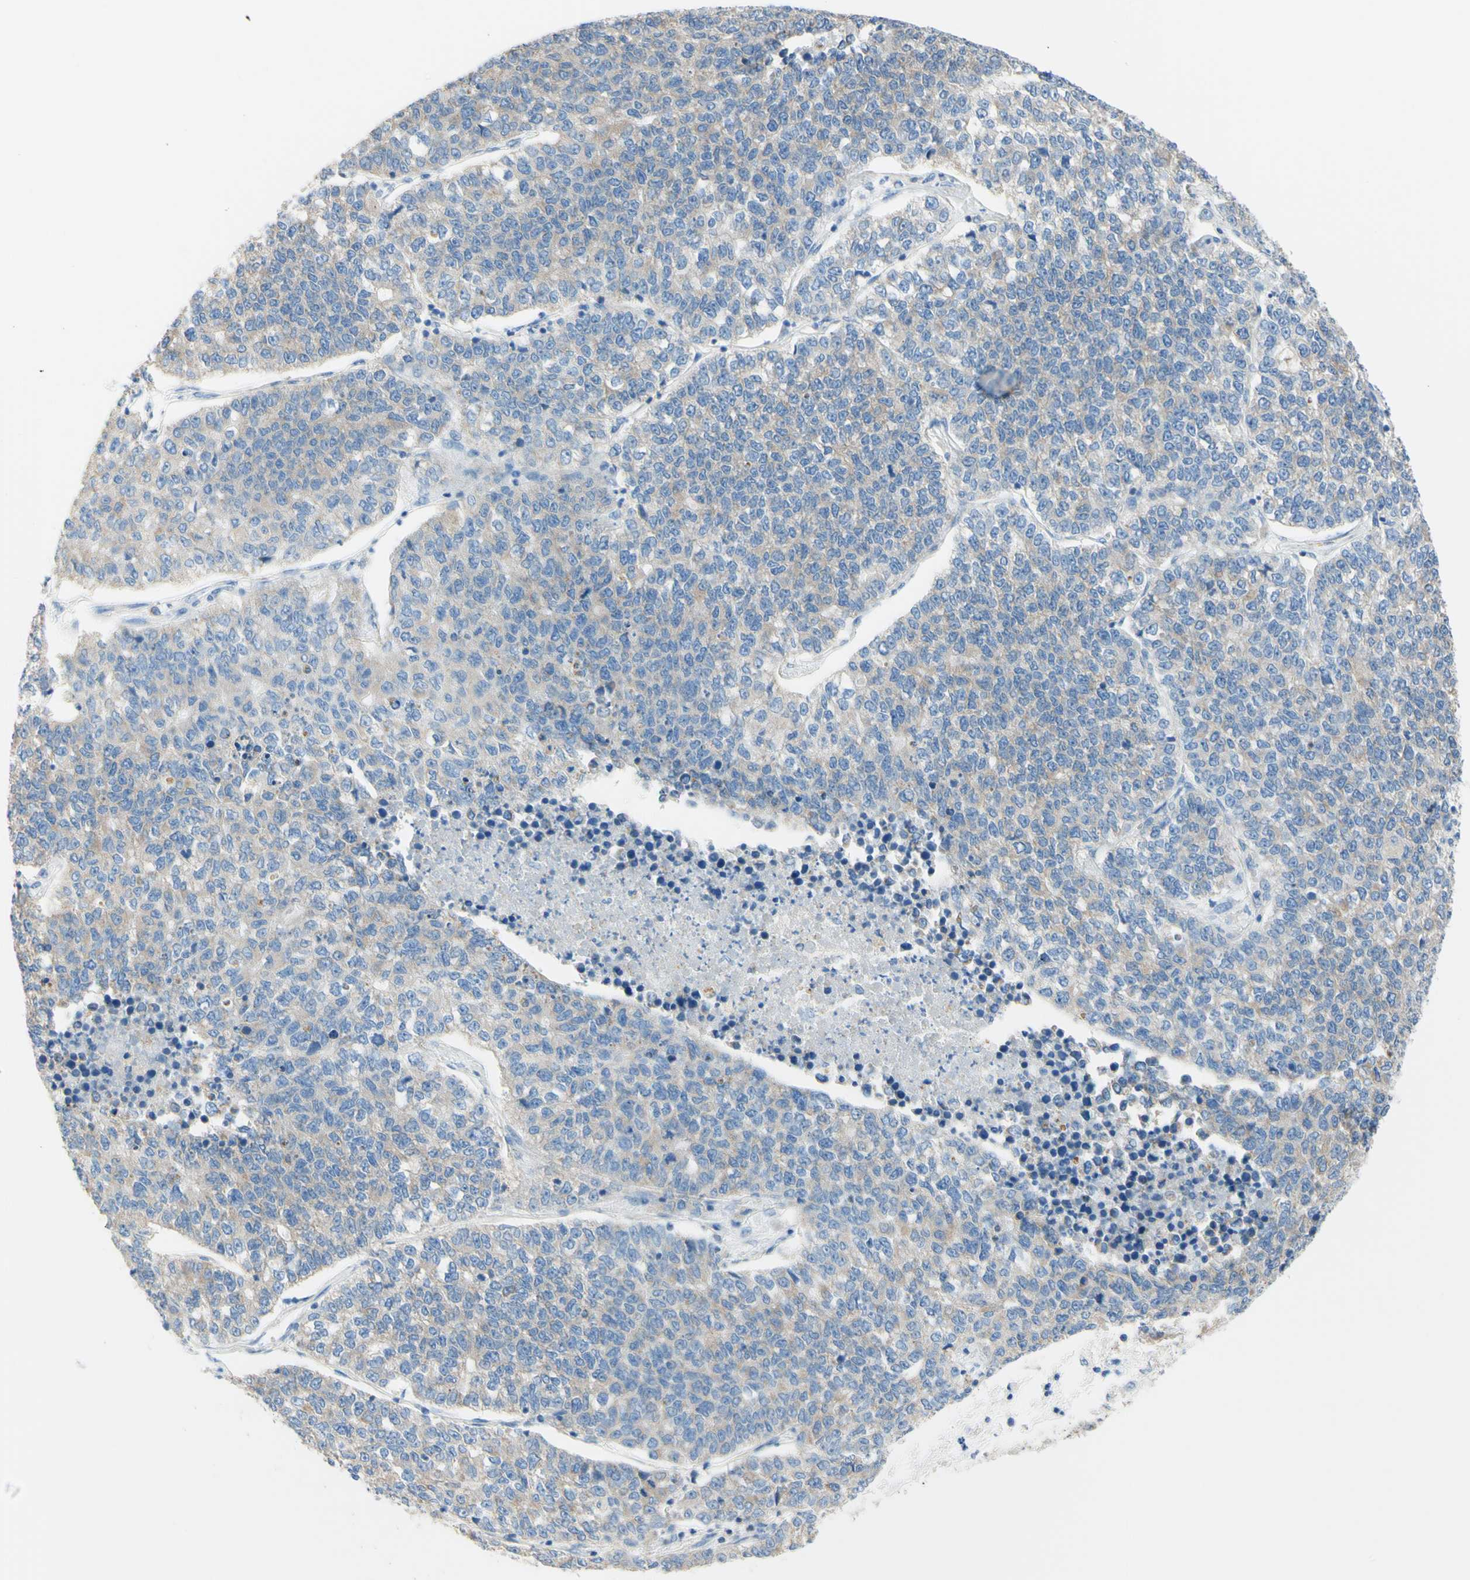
{"staining": {"intensity": "weak", "quantity": "<25%", "location": "cytoplasmic/membranous"}, "tissue": "lung cancer", "cell_type": "Tumor cells", "image_type": "cancer", "snomed": [{"axis": "morphology", "description": "Adenocarcinoma, NOS"}, {"axis": "topography", "description": "Lung"}], "caption": "An image of lung cancer stained for a protein reveals no brown staining in tumor cells.", "gene": "RETREG2", "patient": {"sex": "male", "age": 49}}